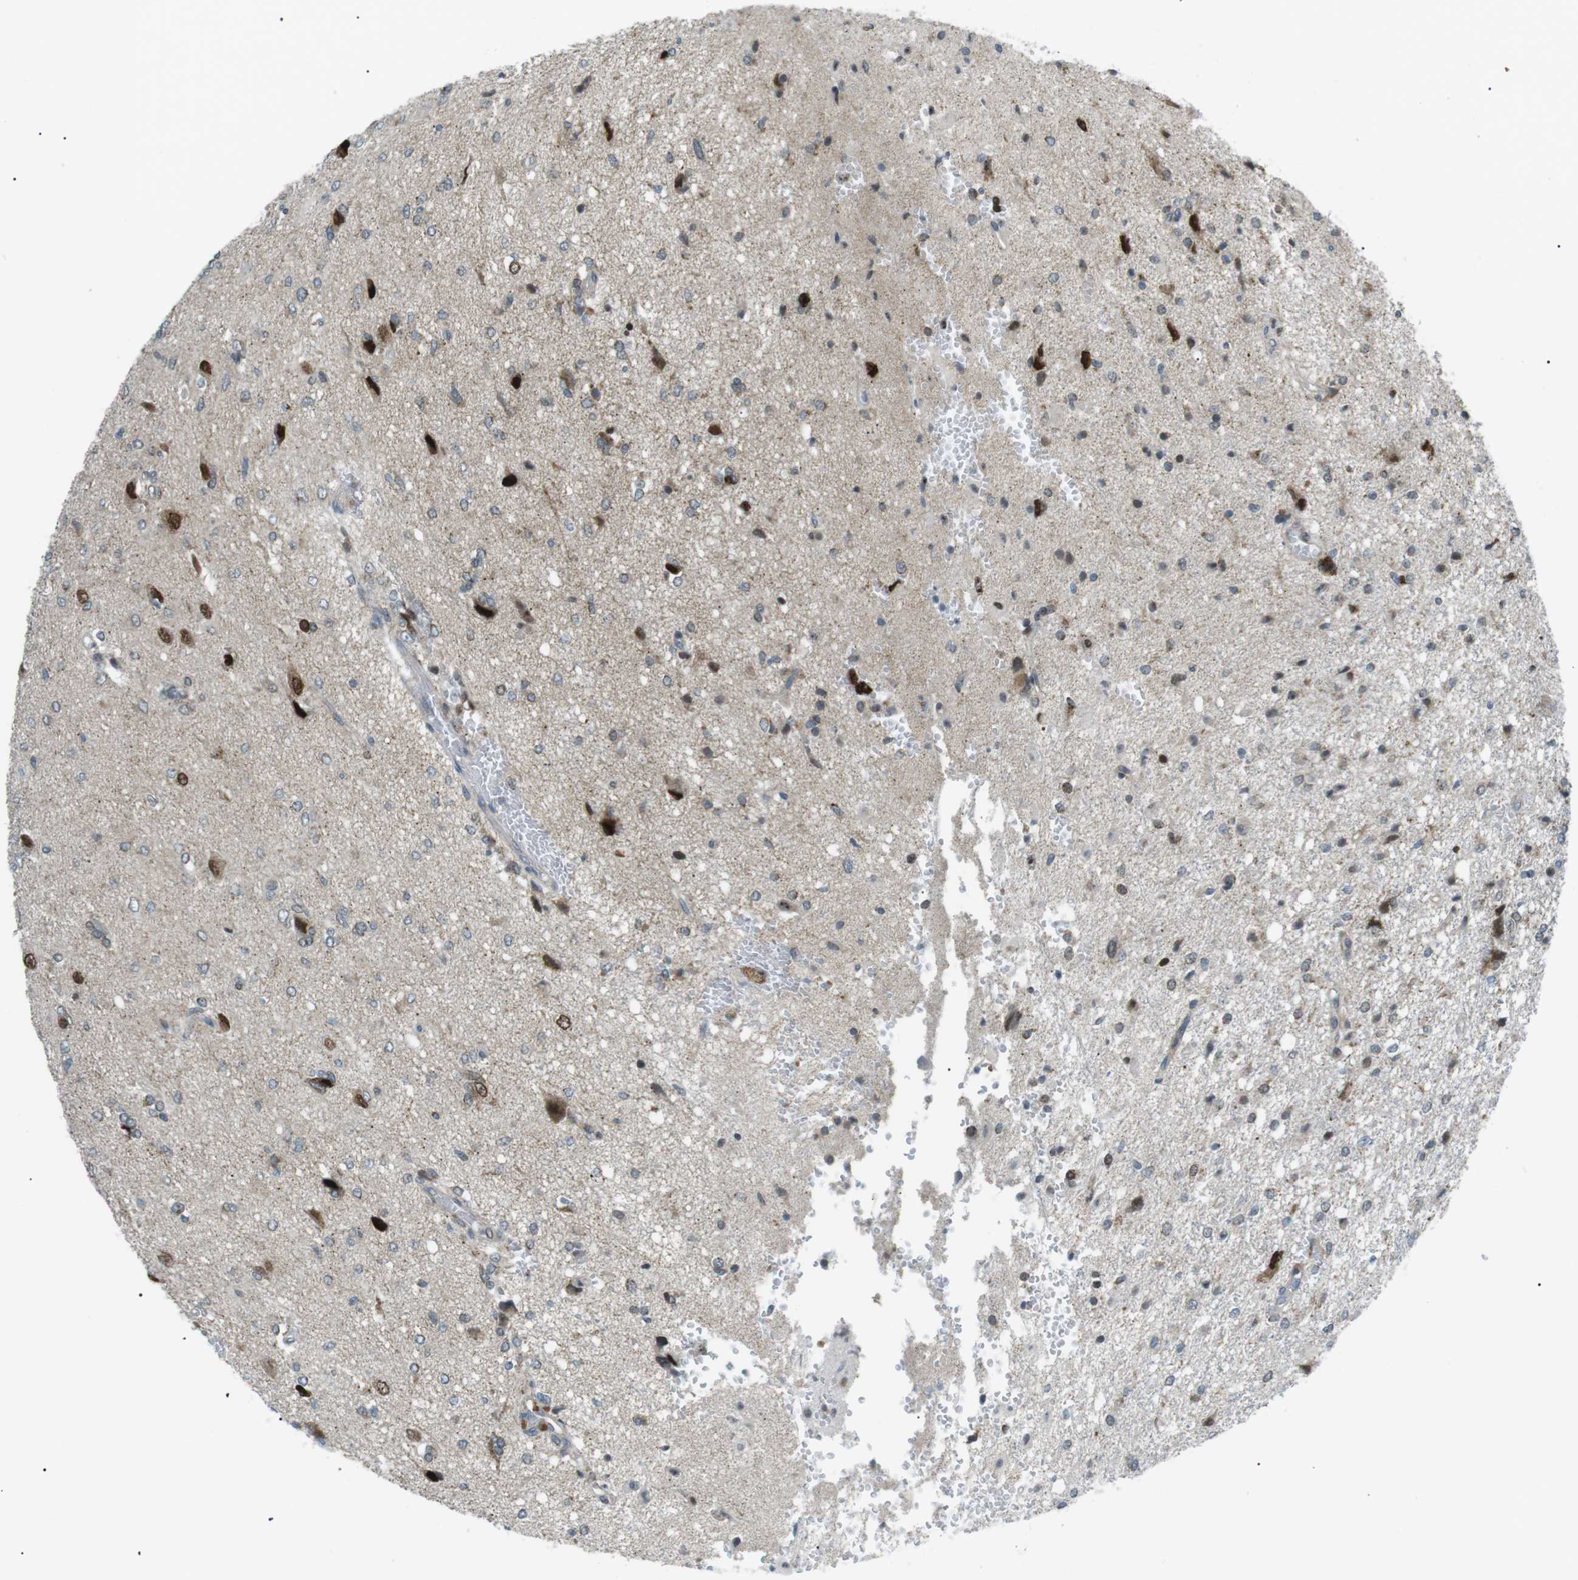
{"staining": {"intensity": "moderate", "quantity": "25%-75%", "location": "cytoplasmic/membranous"}, "tissue": "glioma", "cell_type": "Tumor cells", "image_type": "cancer", "snomed": [{"axis": "morphology", "description": "Glioma, malignant, High grade"}, {"axis": "topography", "description": "Brain"}], "caption": "Glioma stained with a brown dye demonstrates moderate cytoplasmic/membranous positive staining in about 25%-75% of tumor cells.", "gene": "ARID5B", "patient": {"sex": "female", "age": 59}}